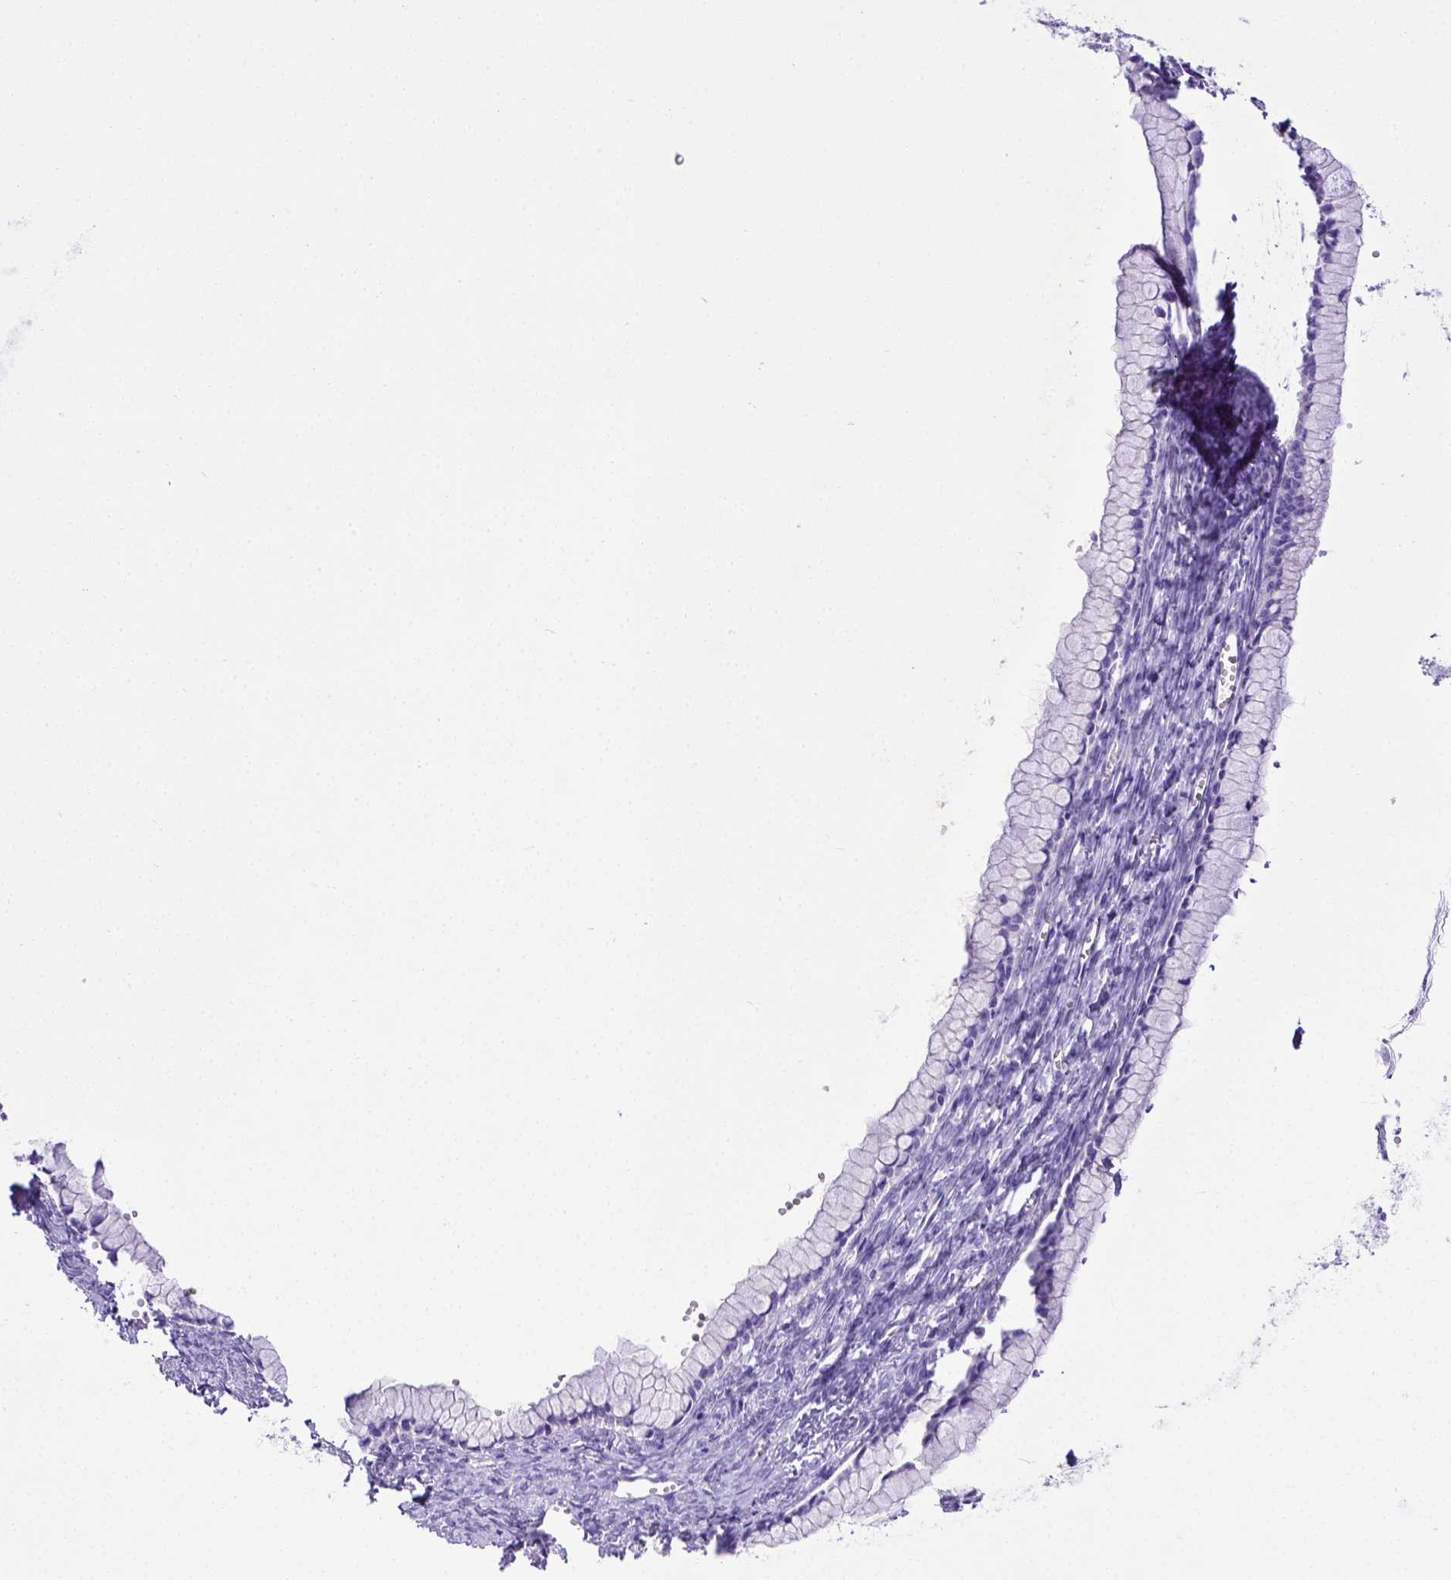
{"staining": {"intensity": "negative", "quantity": "none", "location": "none"}, "tissue": "ovarian cancer", "cell_type": "Tumor cells", "image_type": "cancer", "snomed": [{"axis": "morphology", "description": "Cystadenocarcinoma, mucinous, NOS"}, {"axis": "topography", "description": "Ovary"}], "caption": "This is a photomicrograph of immunohistochemistry (IHC) staining of ovarian mucinous cystadenocarcinoma, which shows no staining in tumor cells.", "gene": "LRRC18", "patient": {"sex": "female", "age": 41}}